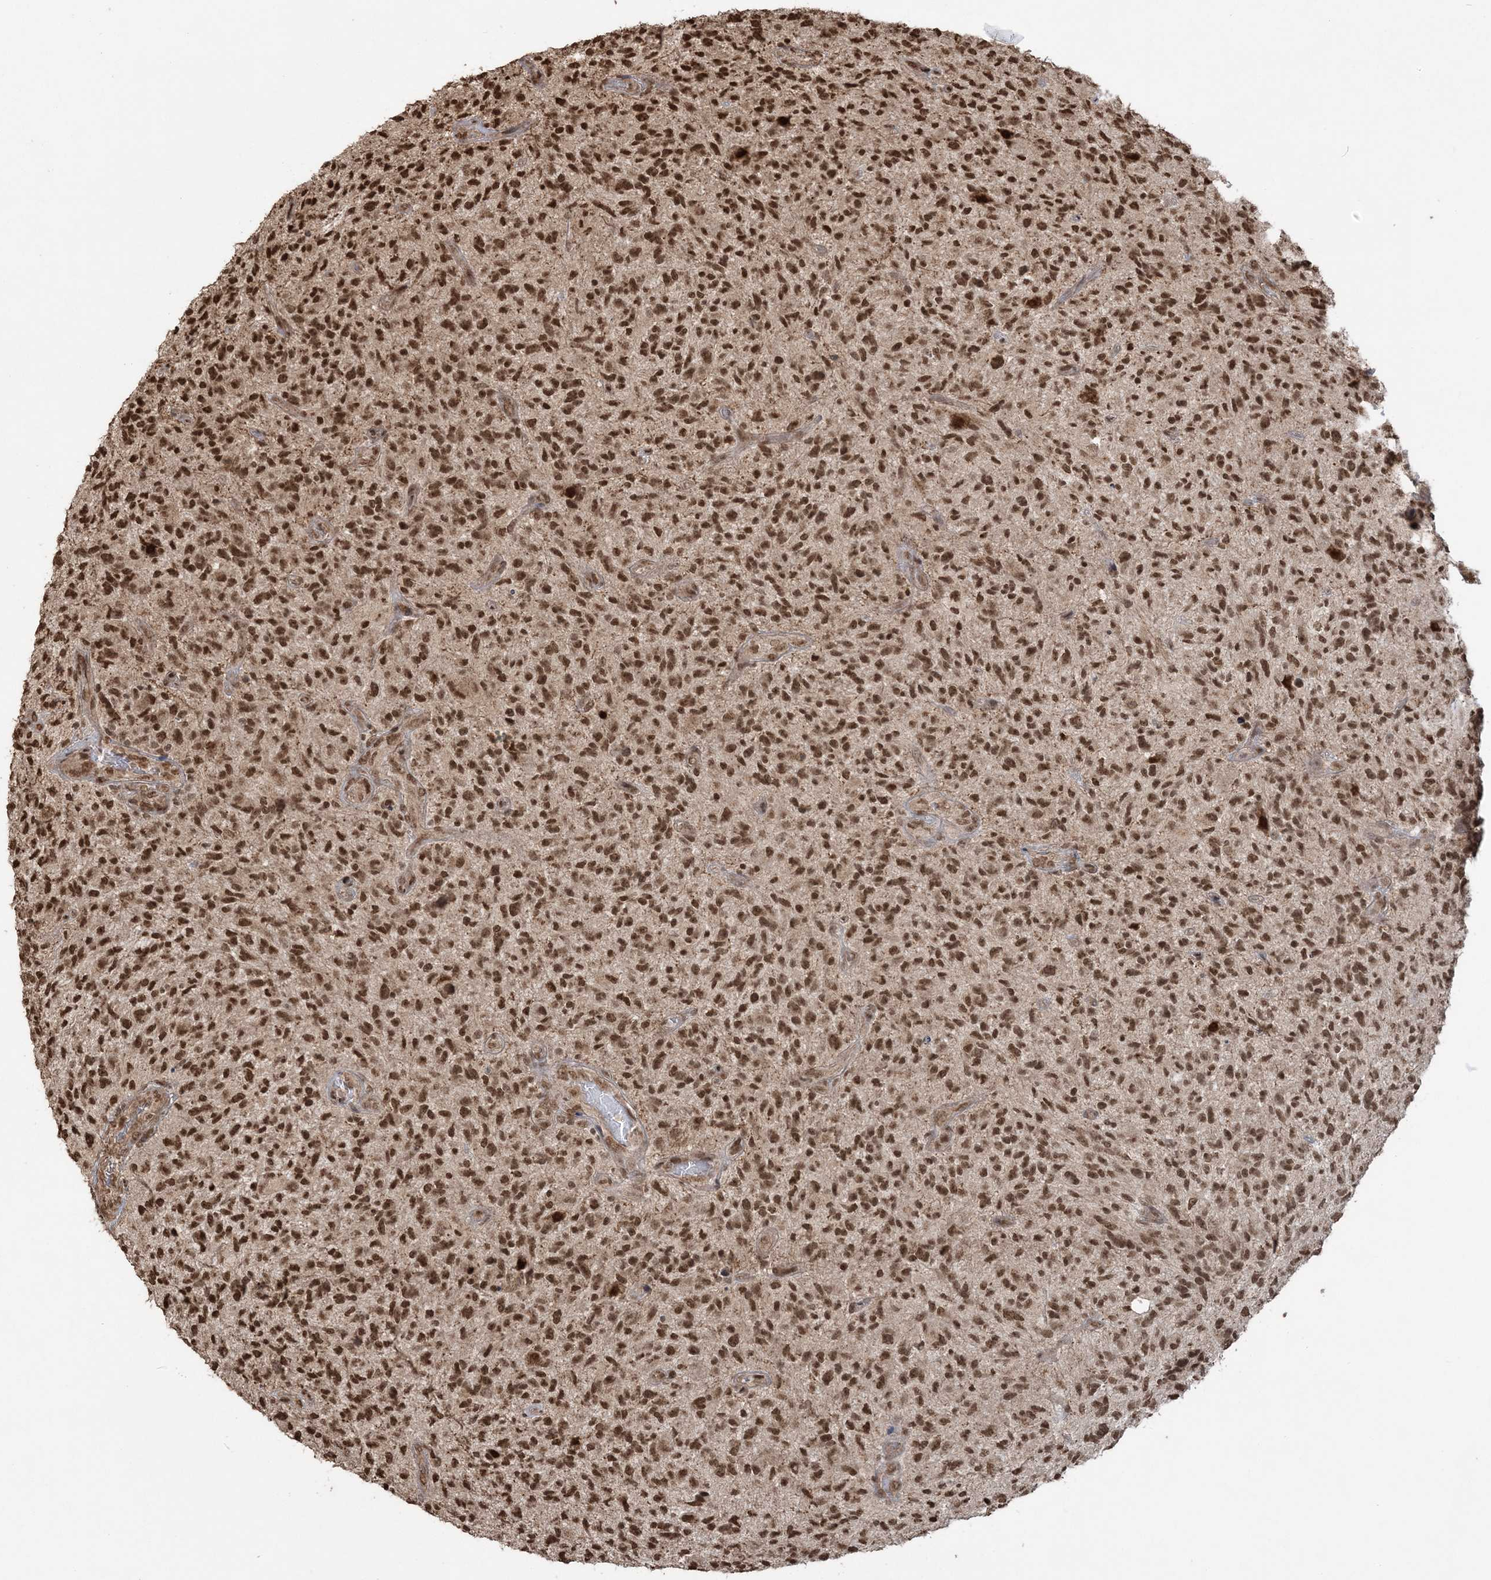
{"staining": {"intensity": "strong", "quantity": ">75%", "location": "nuclear"}, "tissue": "glioma", "cell_type": "Tumor cells", "image_type": "cancer", "snomed": [{"axis": "morphology", "description": "Glioma, malignant, High grade"}, {"axis": "topography", "description": "Brain"}], "caption": "Malignant glioma (high-grade) stained with IHC displays strong nuclear staining in about >75% of tumor cells. (IHC, brightfield microscopy, high magnification).", "gene": "ZNF839", "patient": {"sex": "male", "age": 47}}